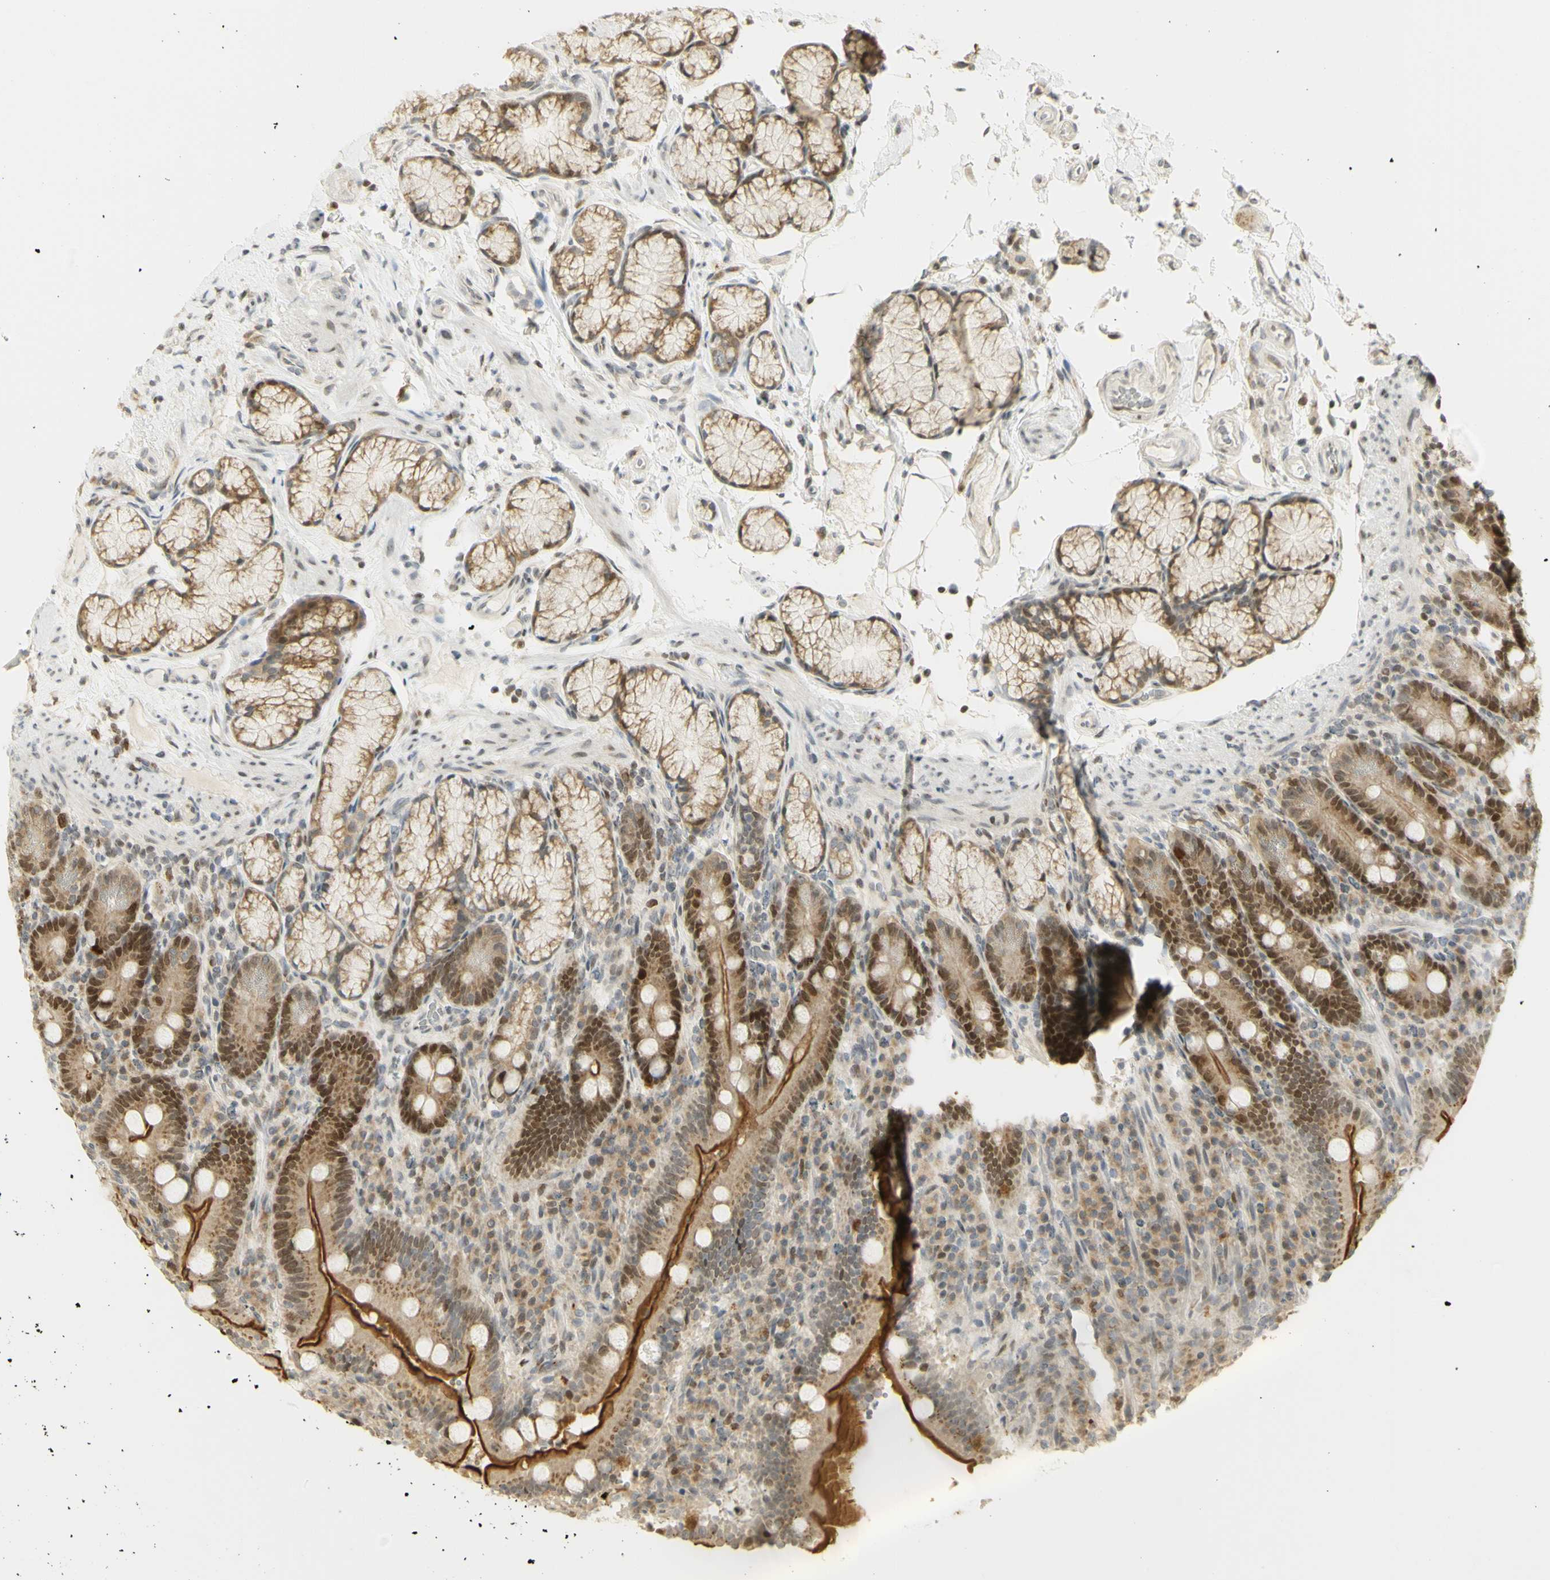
{"staining": {"intensity": "strong", "quantity": "25%-75%", "location": "cytoplasmic/membranous,nuclear"}, "tissue": "duodenum", "cell_type": "Glandular cells", "image_type": "normal", "snomed": [{"axis": "morphology", "description": "Normal tissue, NOS"}, {"axis": "topography", "description": "Small intestine, NOS"}], "caption": "Immunohistochemical staining of normal duodenum displays 25%-75% levels of strong cytoplasmic/membranous,nuclear protein expression in about 25%-75% of glandular cells.", "gene": "KIF11", "patient": {"sex": "female", "age": 71}}